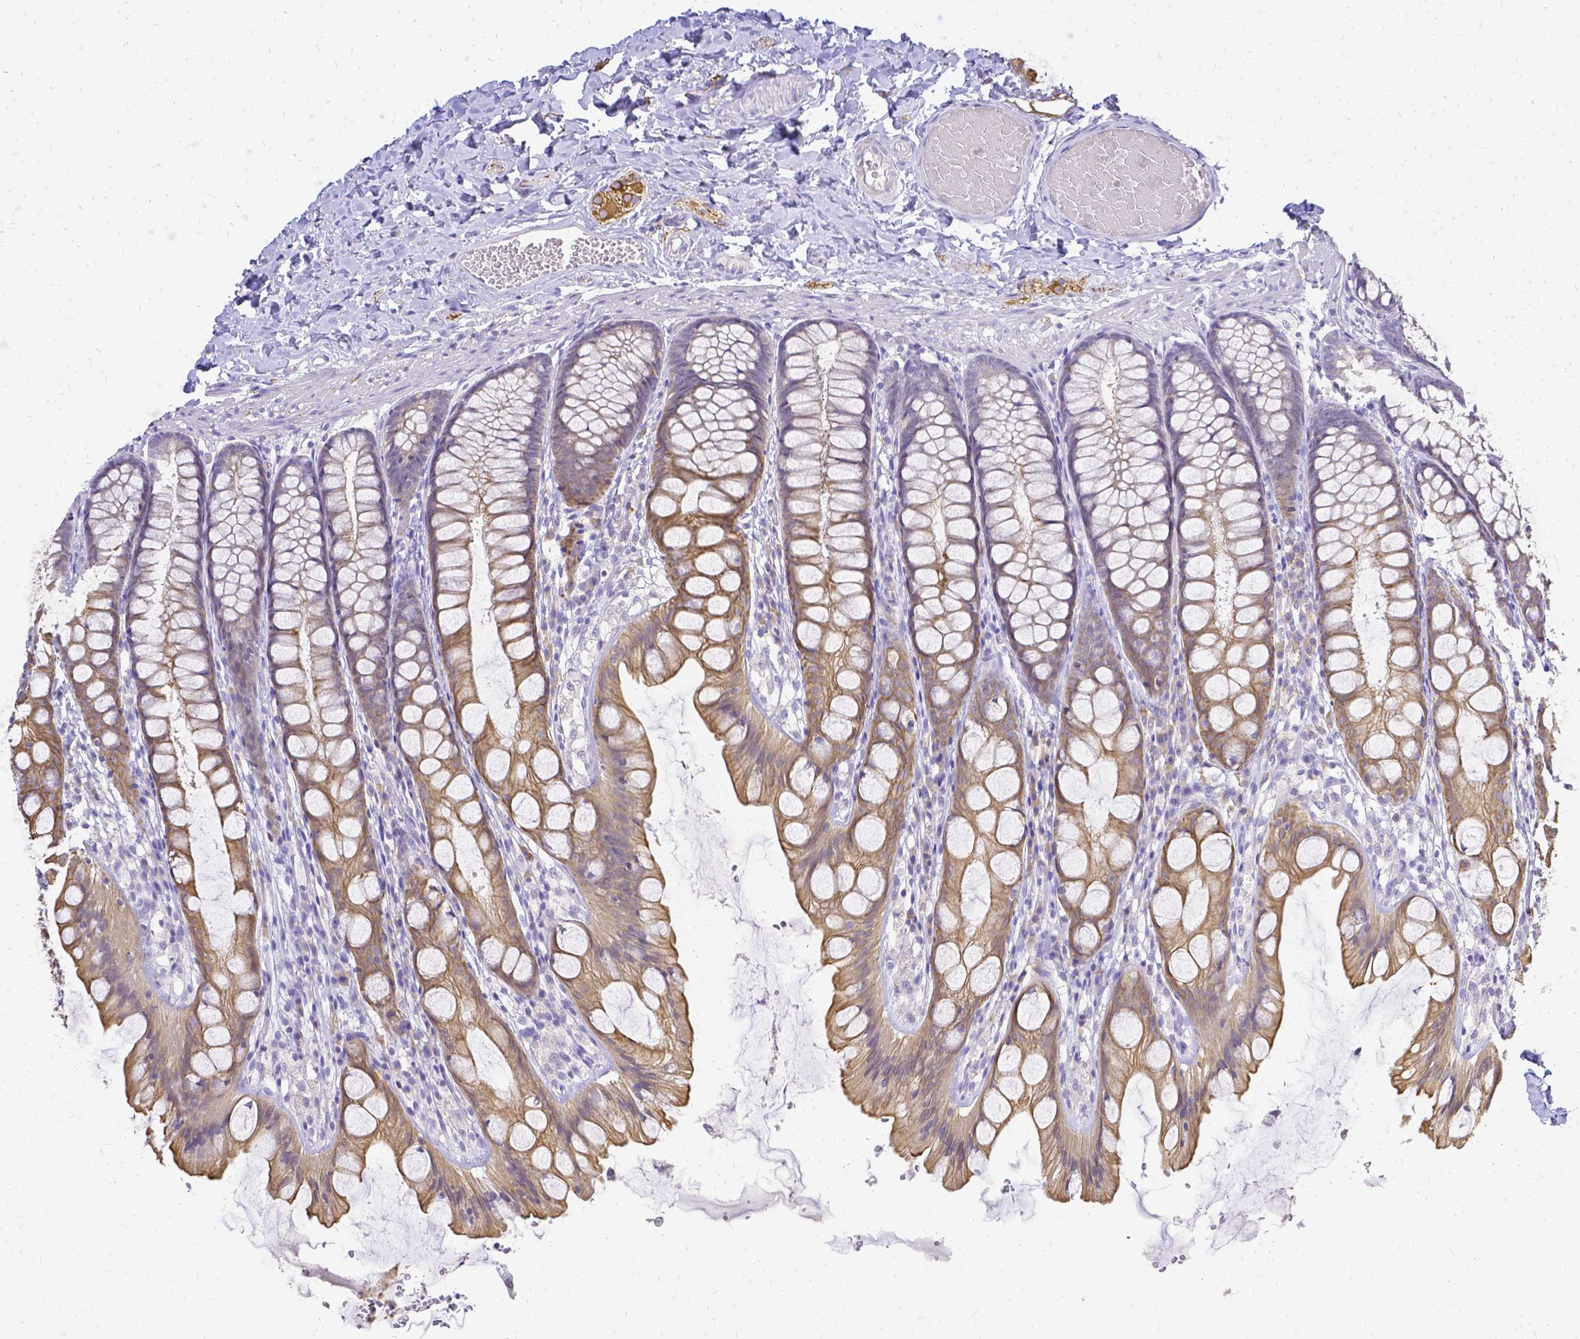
{"staining": {"intensity": "negative", "quantity": "none", "location": "none"}, "tissue": "colon", "cell_type": "Endothelial cells", "image_type": "normal", "snomed": [{"axis": "morphology", "description": "Normal tissue, NOS"}, {"axis": "topography", "description": "Colon"}], "caption": "Normal colon was stained to show a protein in brown. There is no significant positivity in endothelial cells.", "gene": "CIB1", "patient": {"sex": "male", "age": 47}}